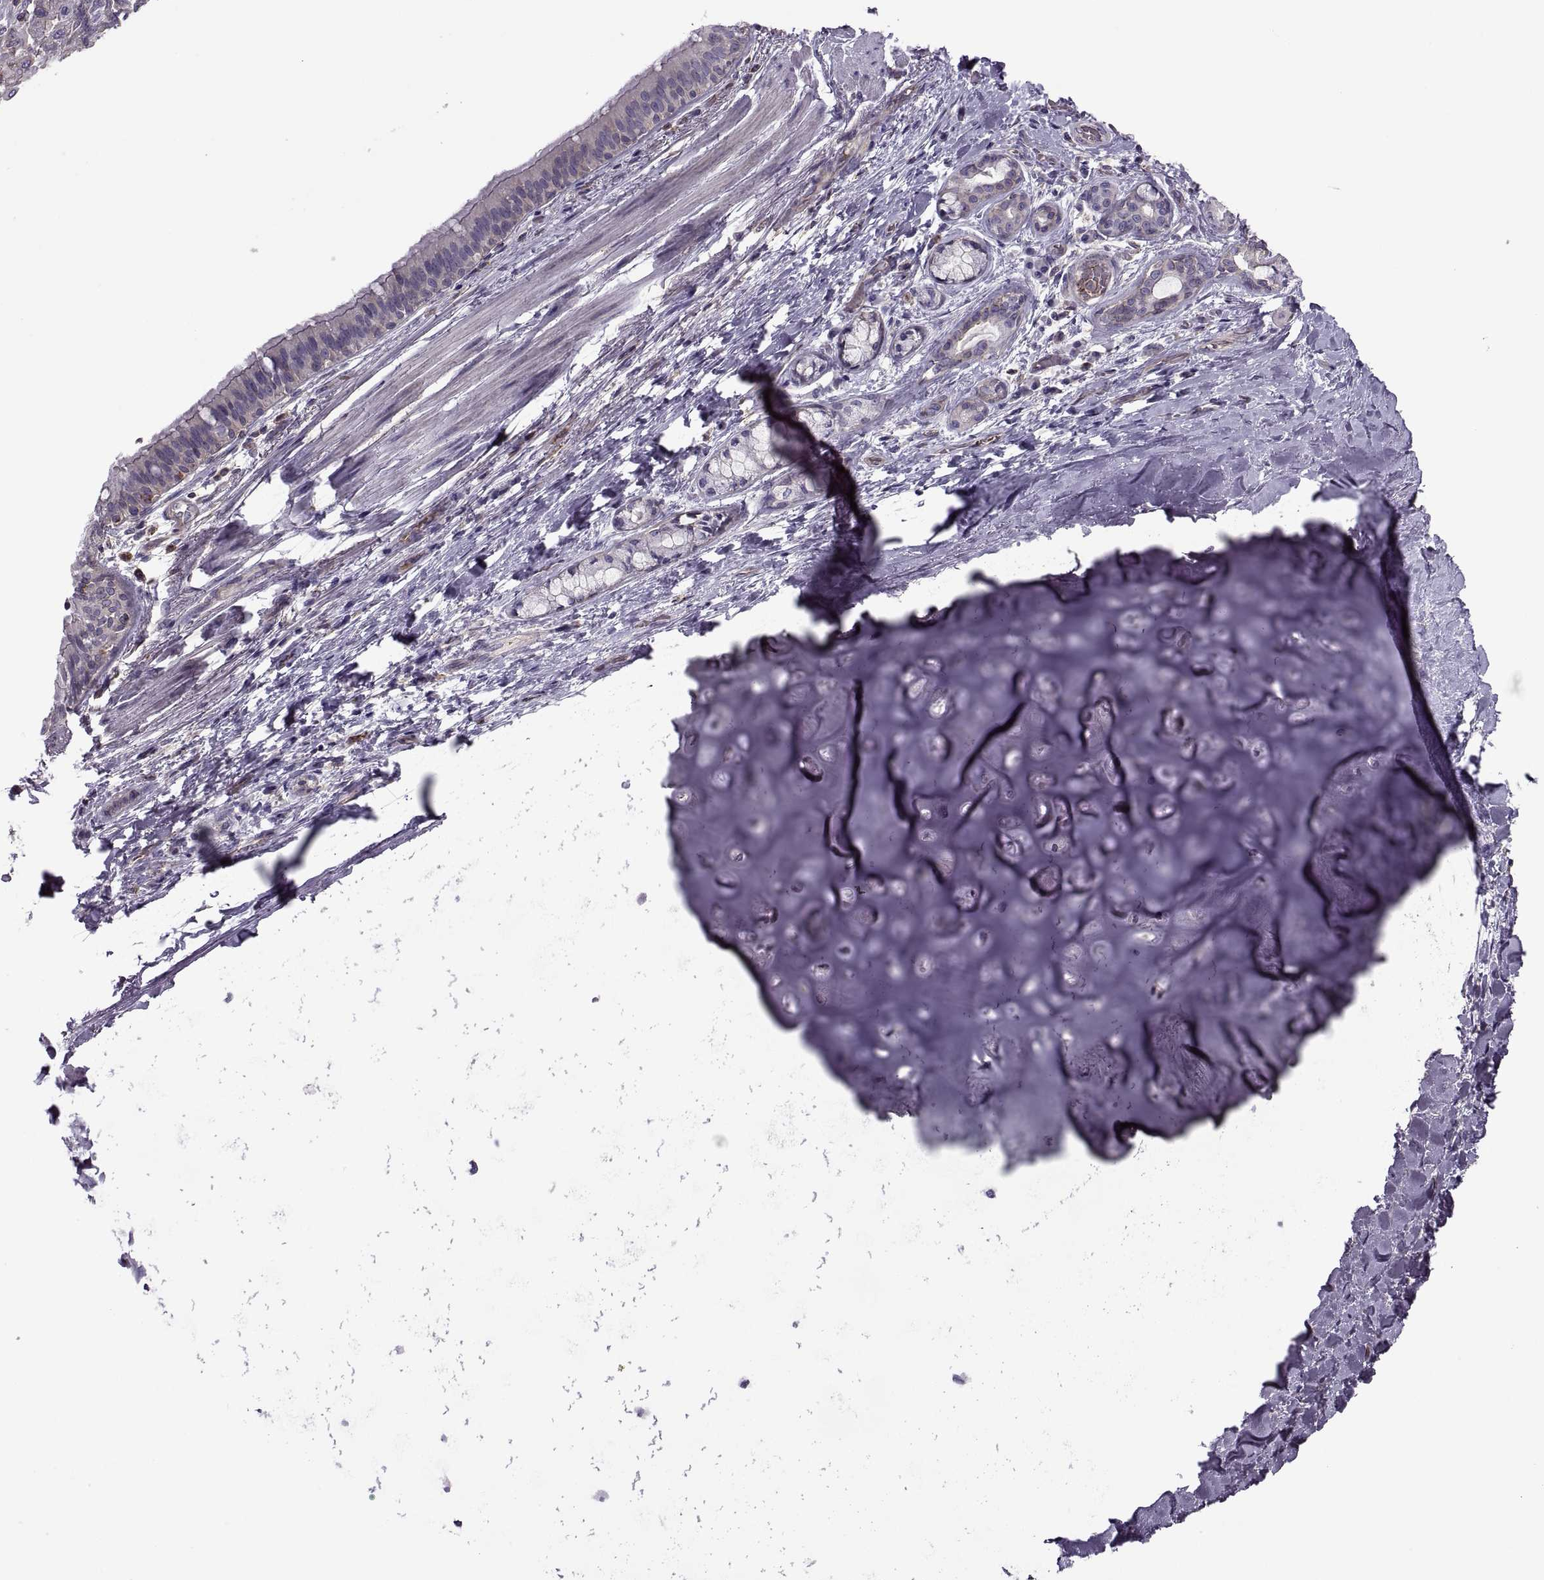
{"staining": {"intensity": "negative", "quantity": "none", "location": "none"}, "tissue": "bronchus", "cell_type": "Respiratory epithelial cells", "image_type": "normal", "snomed": [{"axis": "morphology", "description": "Normal tissue, NOS"}, {"axis": "morphology", "description": "Squamous cell carcinoma, NOS"}, {"axis": "topography", "description": "Bronchus"}, {"axis": "topography", "description": "Lung"}], "caption": "Respiratory epithelial cells are negative for protein expression in unremarkable human bronchus. Brightfield microscopy of immunohistochemistry (IHC) stained with DAB (3,3'-diaminobenzidine) (brown) and hematoxylin (blue), captured at high magnification.", "gene": "SLC2A14", "patient": {"sex": "male", "age": 69}}